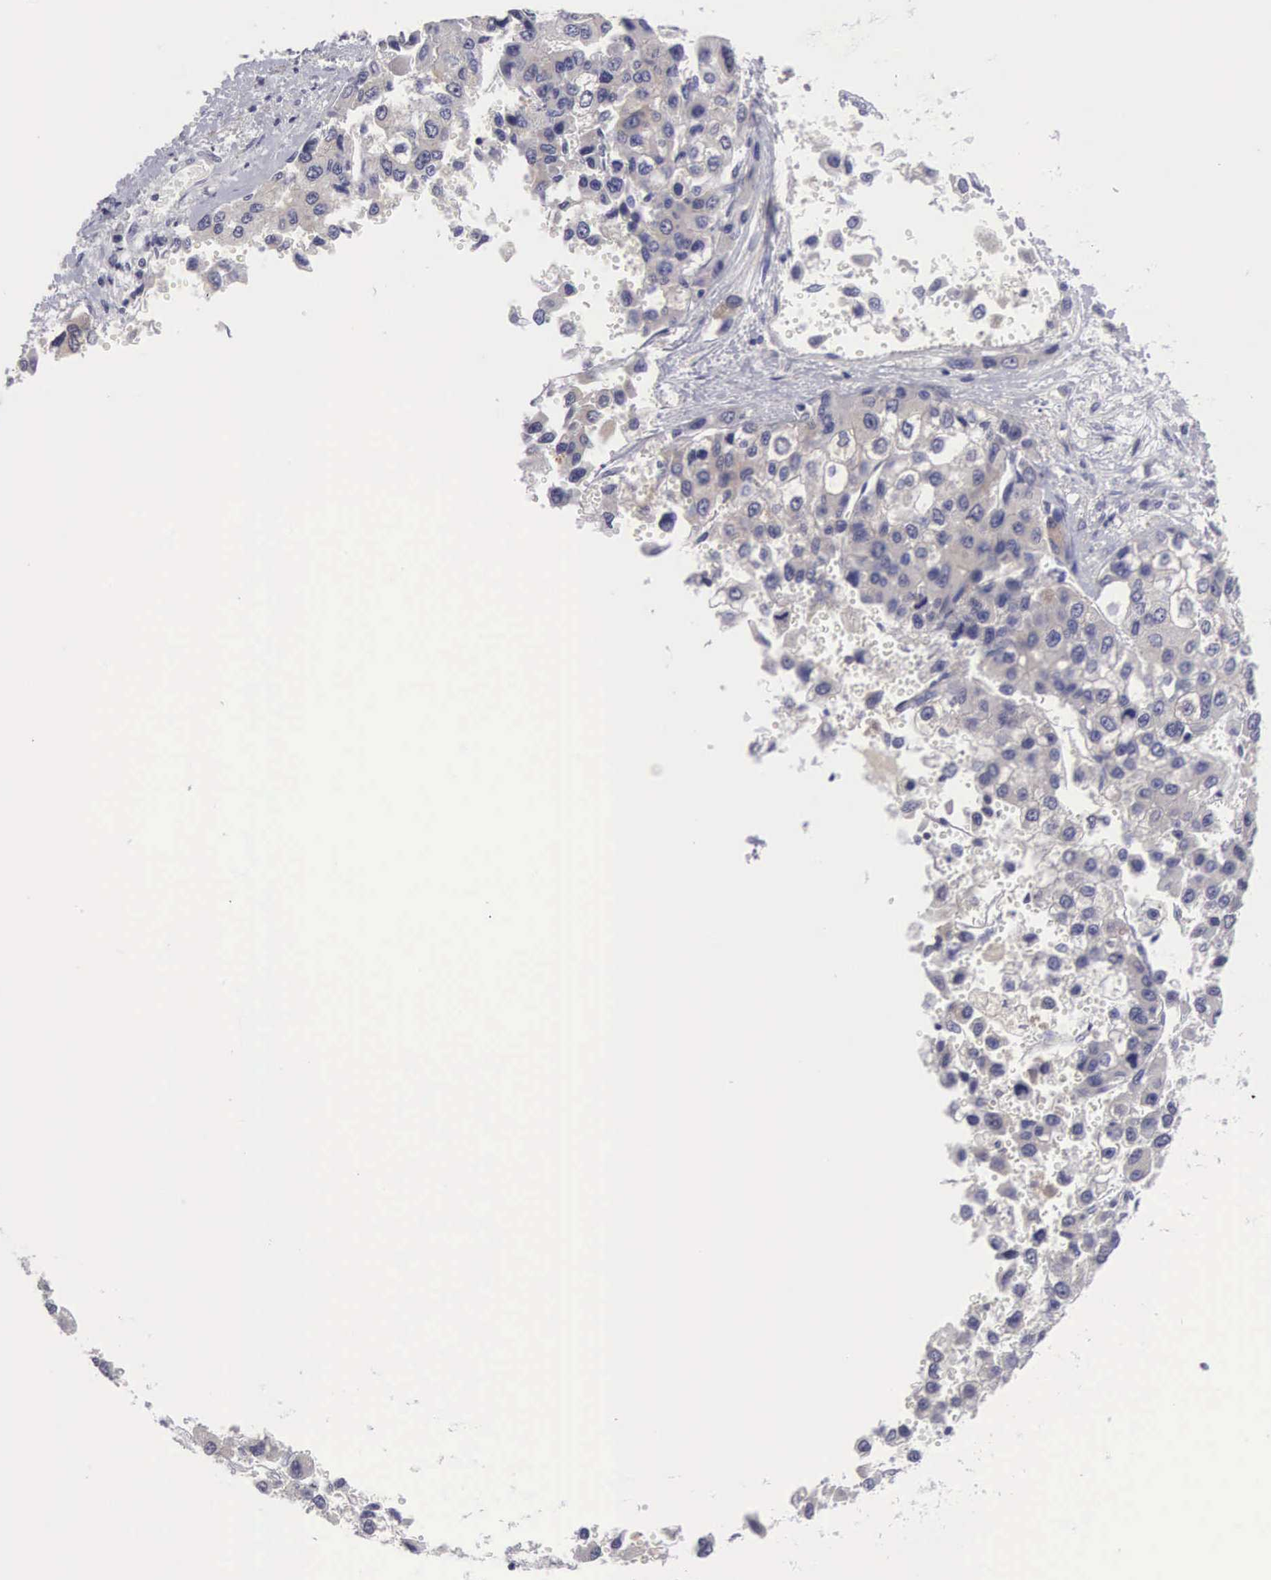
{"staining": {"intensity": "negative", "quantity": "none", "location": "none"}, "tissue": "liver cancer", "cell_type": "Tumor cells", "image_type": "cancer", "snomed": [{"axis": "morphology", "description": "Carcinoma, Hepatocellular, NOS"}, {"axis": "topography", "description": "Liver"}], "caption": "IHC histopathology image of neoplastic tissue: human liver cancer (hepatocellular carcinoma) stained with DAB displays no significant protein positivity in tumor cells. (Stains: DAB immunohistochemistry with hematoxylin counter stain, Microscopy: brightfield microscopy at high magnification).", "gene": "SLITRK4", "patient": {"sex": "female", "age": 66}}